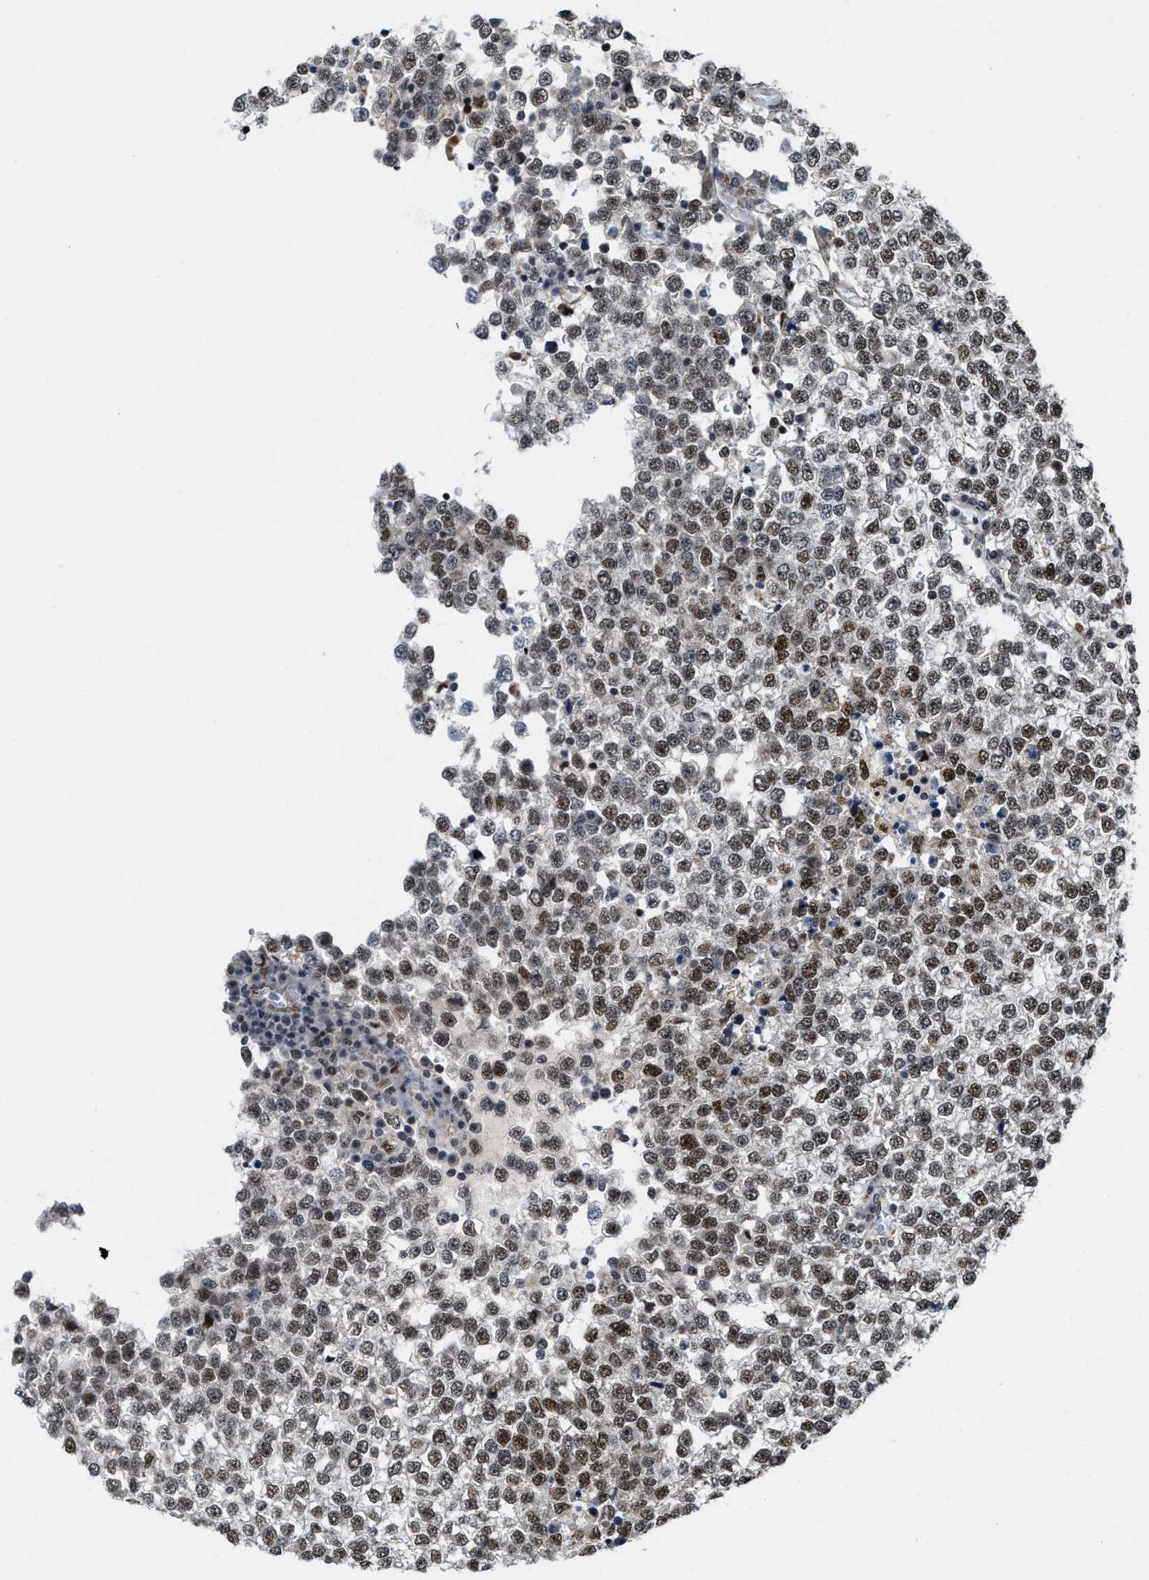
{"staining": {"intensity": "moderate", "quantity": ">75%", "location": "nuclear"}, "tissue": "testis cancer", "cell_type": "Tumor cells", "image_type": "cancer", "snomed": [{"axis": "morphology", "description": "Seminoma, NOS"}, {"axis": "topography", "description": "Testis"}], "caption": "Testis seminoma was stained to show a protein in brown. There is medium levels of moderate nuclear staining in about >75% of tumor cells.", "gene": "ZNF250", "patient": {"sex": "male", "age": 65}}